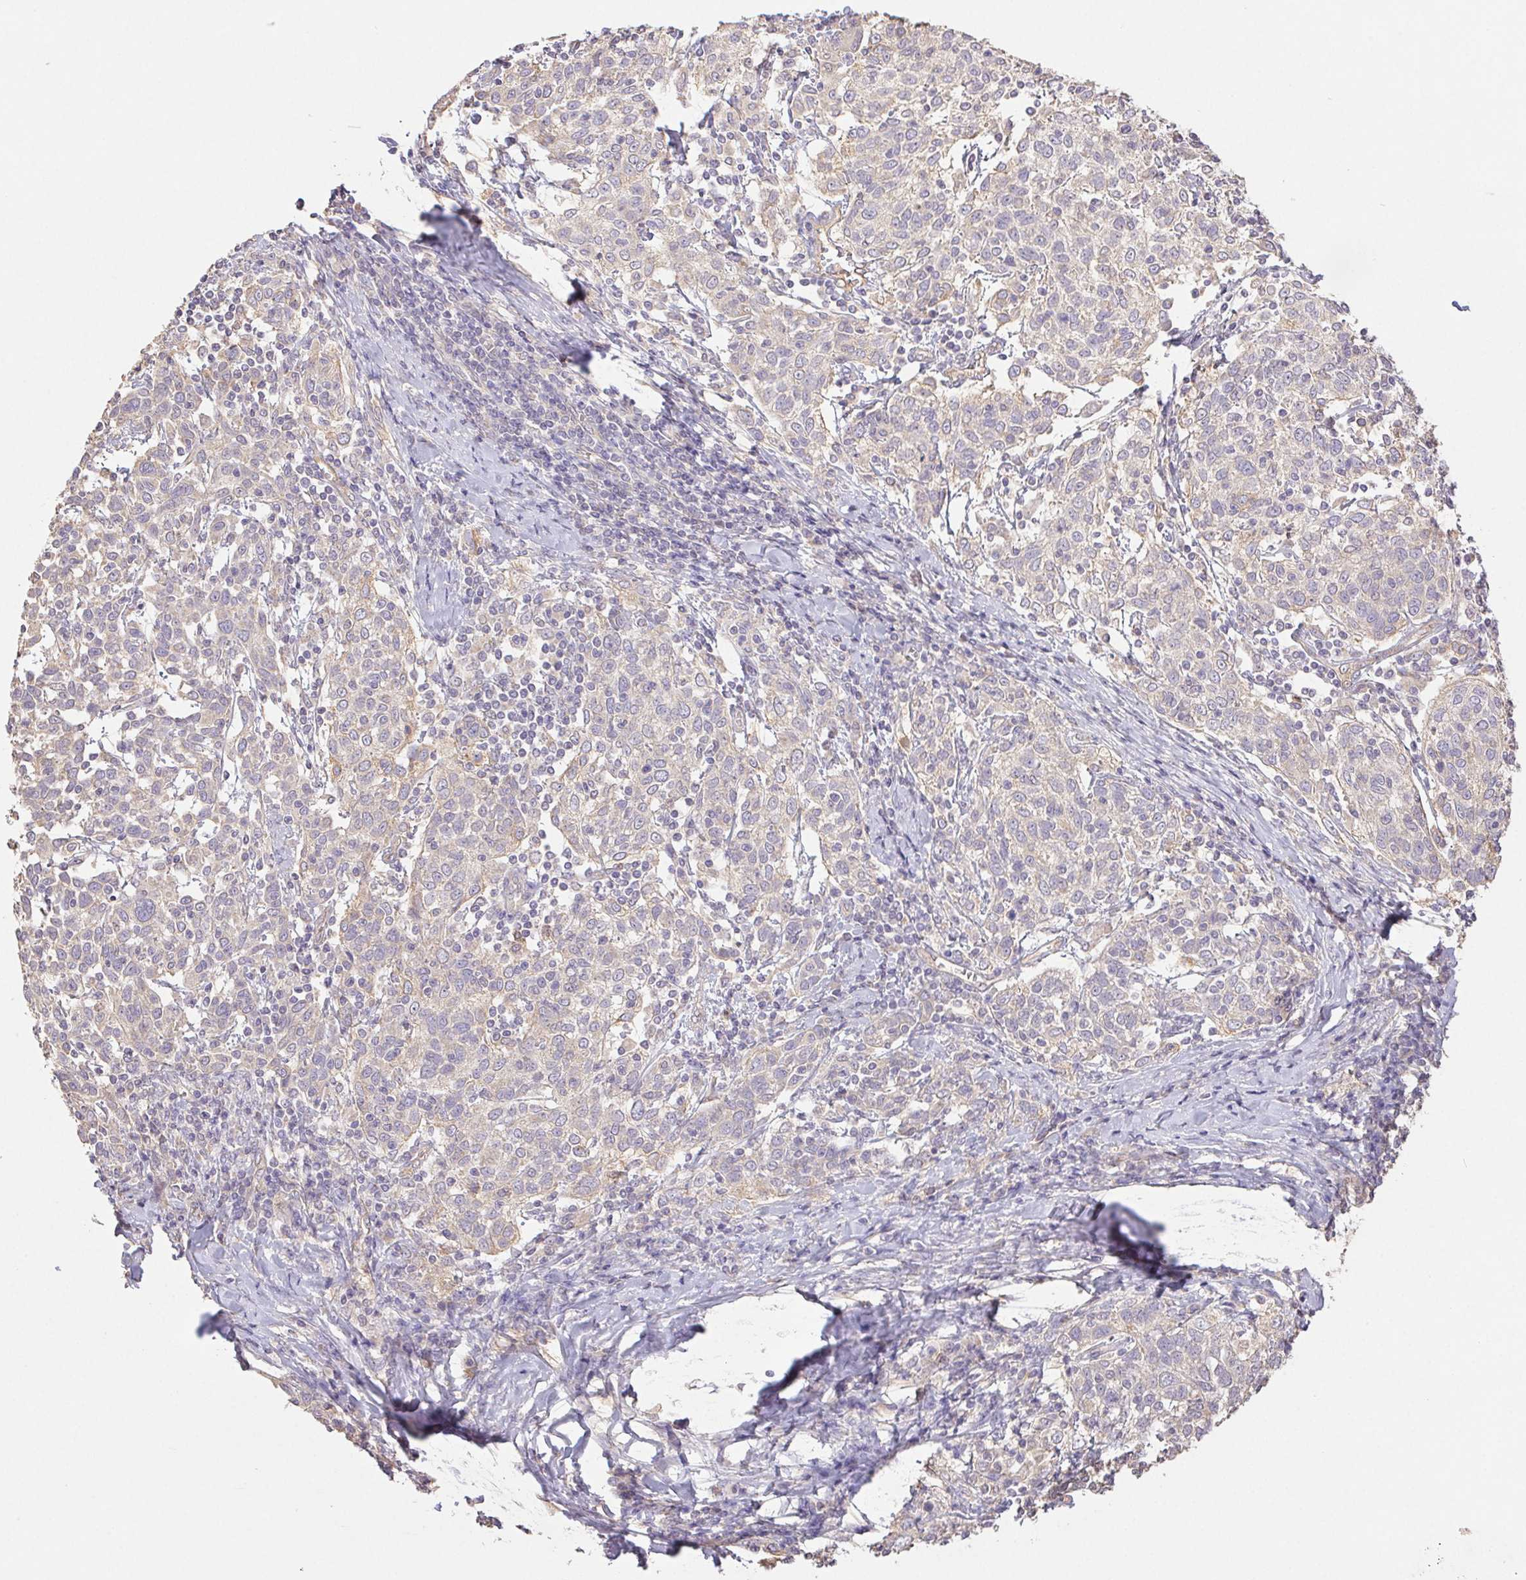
{"staining": {"intensity": "weak", "quantity": "<25%", "location": "cytoplasmic/membranous"}, "tissue": "cervical cancer", "cell_type": "Tumor cells", "image_type": "cancer", "snomed": [{"axis": "morphology", "description": "Squamous cell carcinoma, NOS"}, {"axis": "topography", "description": "Cervix"}], "caption": "Tumor cells are negative for protein expression in human squamous cell carcinoma (cervical).", "gene": "RAB11A", "patient": {"sex": "female", "age": 61}}